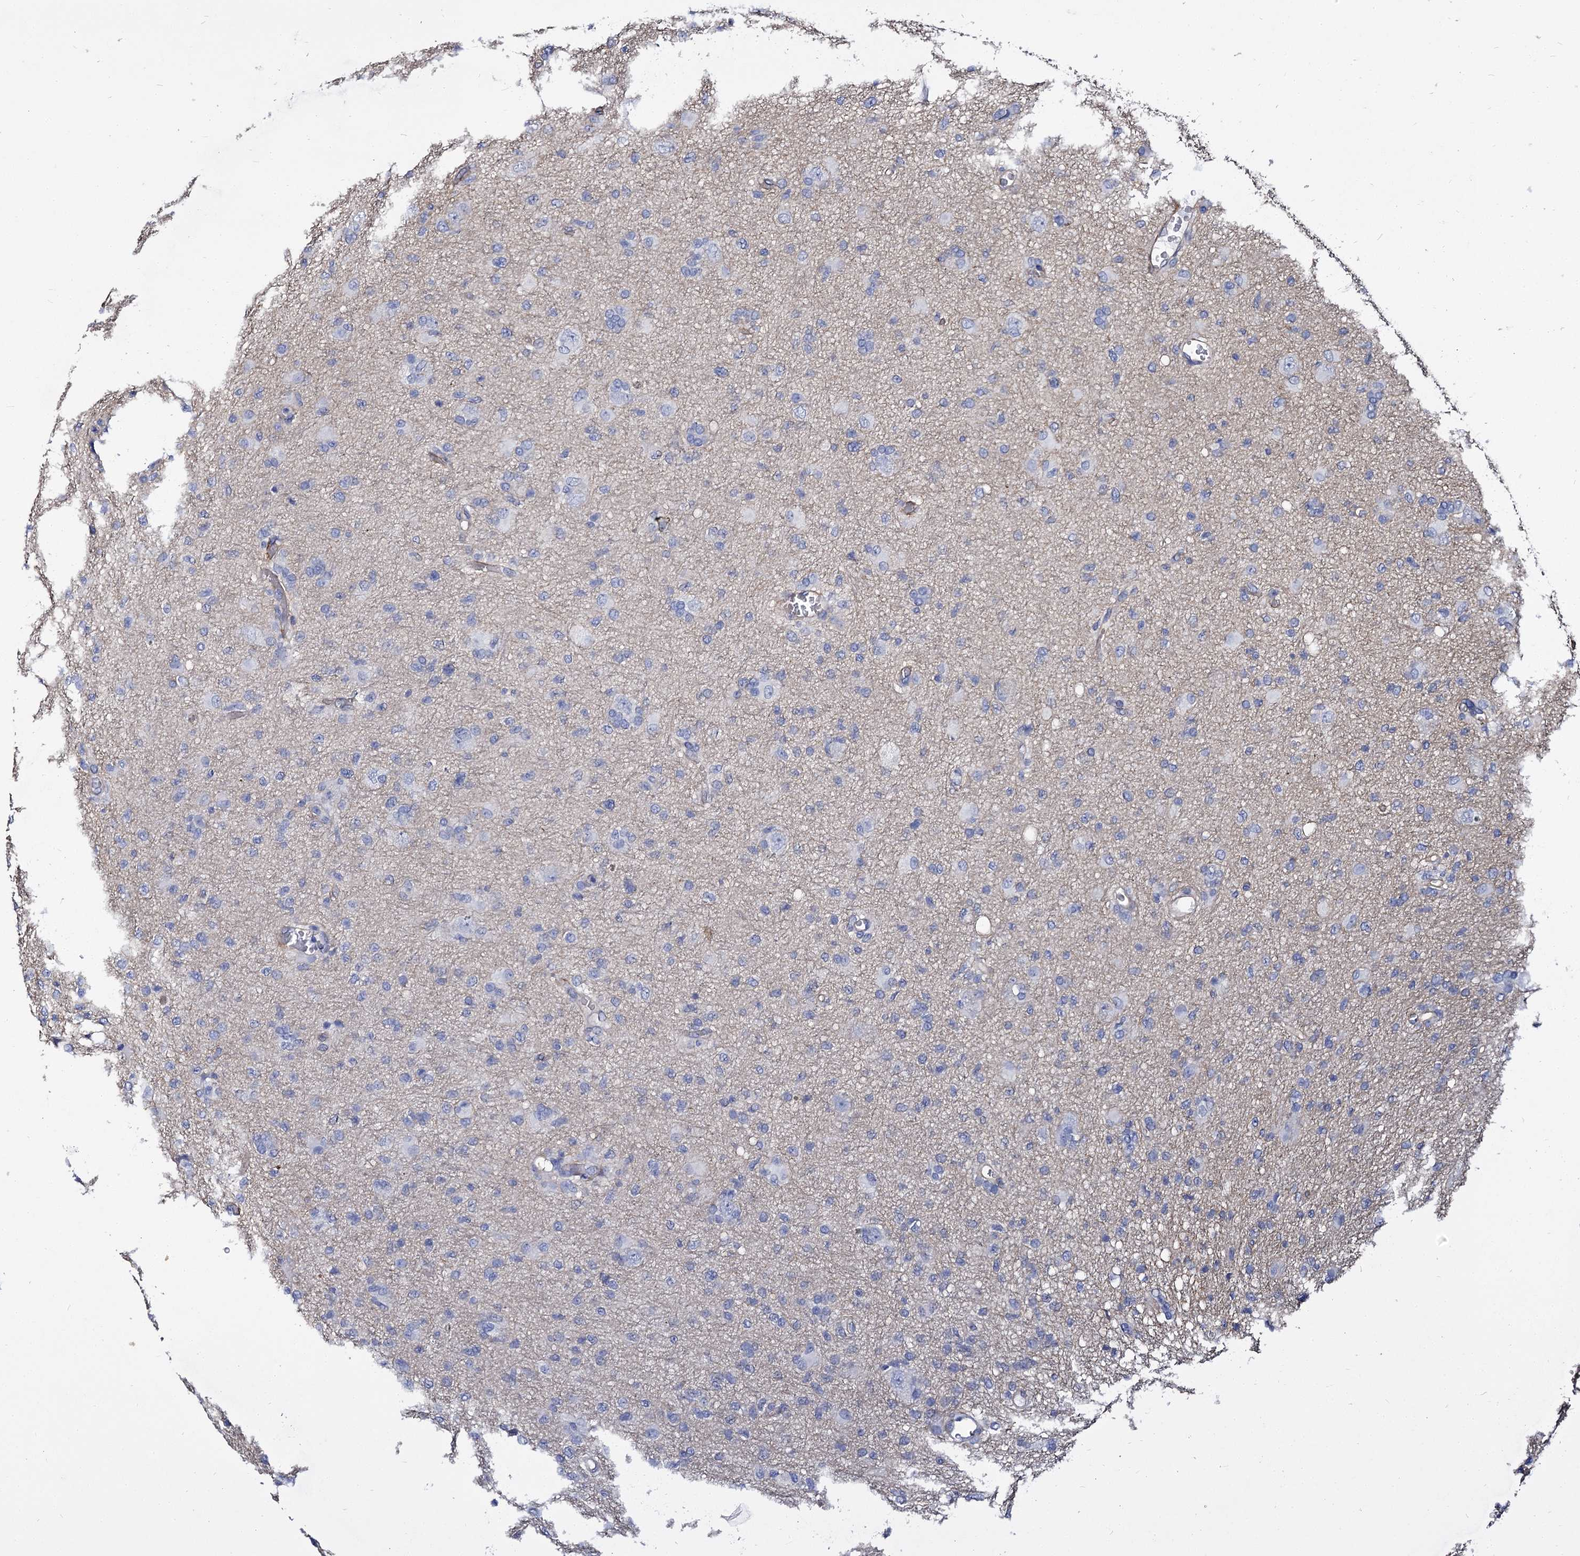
{"staining": {"intensity": "negative", "quantity": "none", "location": "none"}, "tissue": "glioma", "cell_type": "Tumor cells", "image_type": "cancer", "snomed": [{"axis": "morphology", "description": "Glioma, malignant, High grade"}, {"axis": "topography", "description": "Brain"}], "caption": "A high-resolution image shows immunohistochemistry (IHC) staining of glioma, which displays no significant expression in tumor cells. (Brightfield microscopy of DAB immunohistochemistry (IHC) at high magnification).", "gene": "CBFB", "patient": {"sex": "female", "age": 57}}